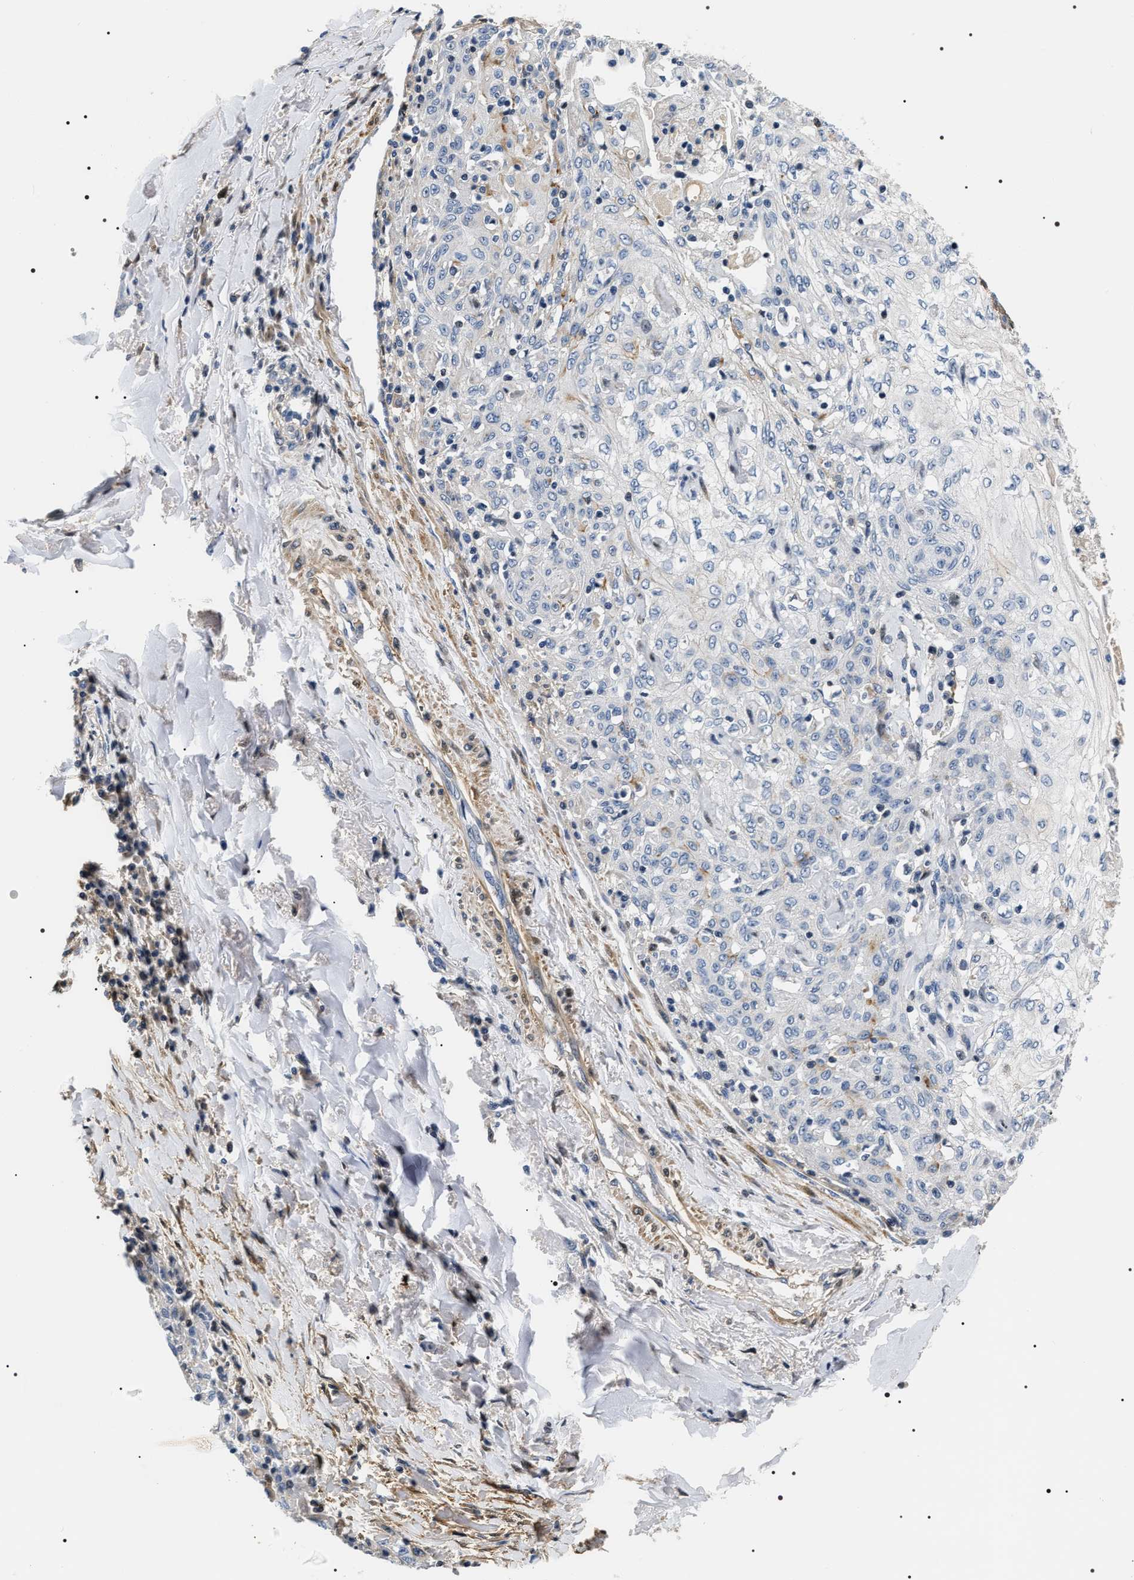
{"staining": {"intensity": "negative", "quantity": "none", "location": "none"}, "tissue": "skin cancer", "cell_type": "Tumor cells", "image_type": "cancer", "snomed": [{"axis": "morphology", "description": "Squamous cell carcinoma, NOS"}, {"axis": "morphology", "description": "Squamous cell carcinoma, metastatic, NOS"}, {"axis": "topography", "description": "Skin"}, {"axis": "topography", "description": "Lymph node"}], "caption": "The image reveals no significant expression in tumor cells of skin squamous cell carcinoma.", "gene": "BAG2", "patient": {"sex": "male", "age": 75}}